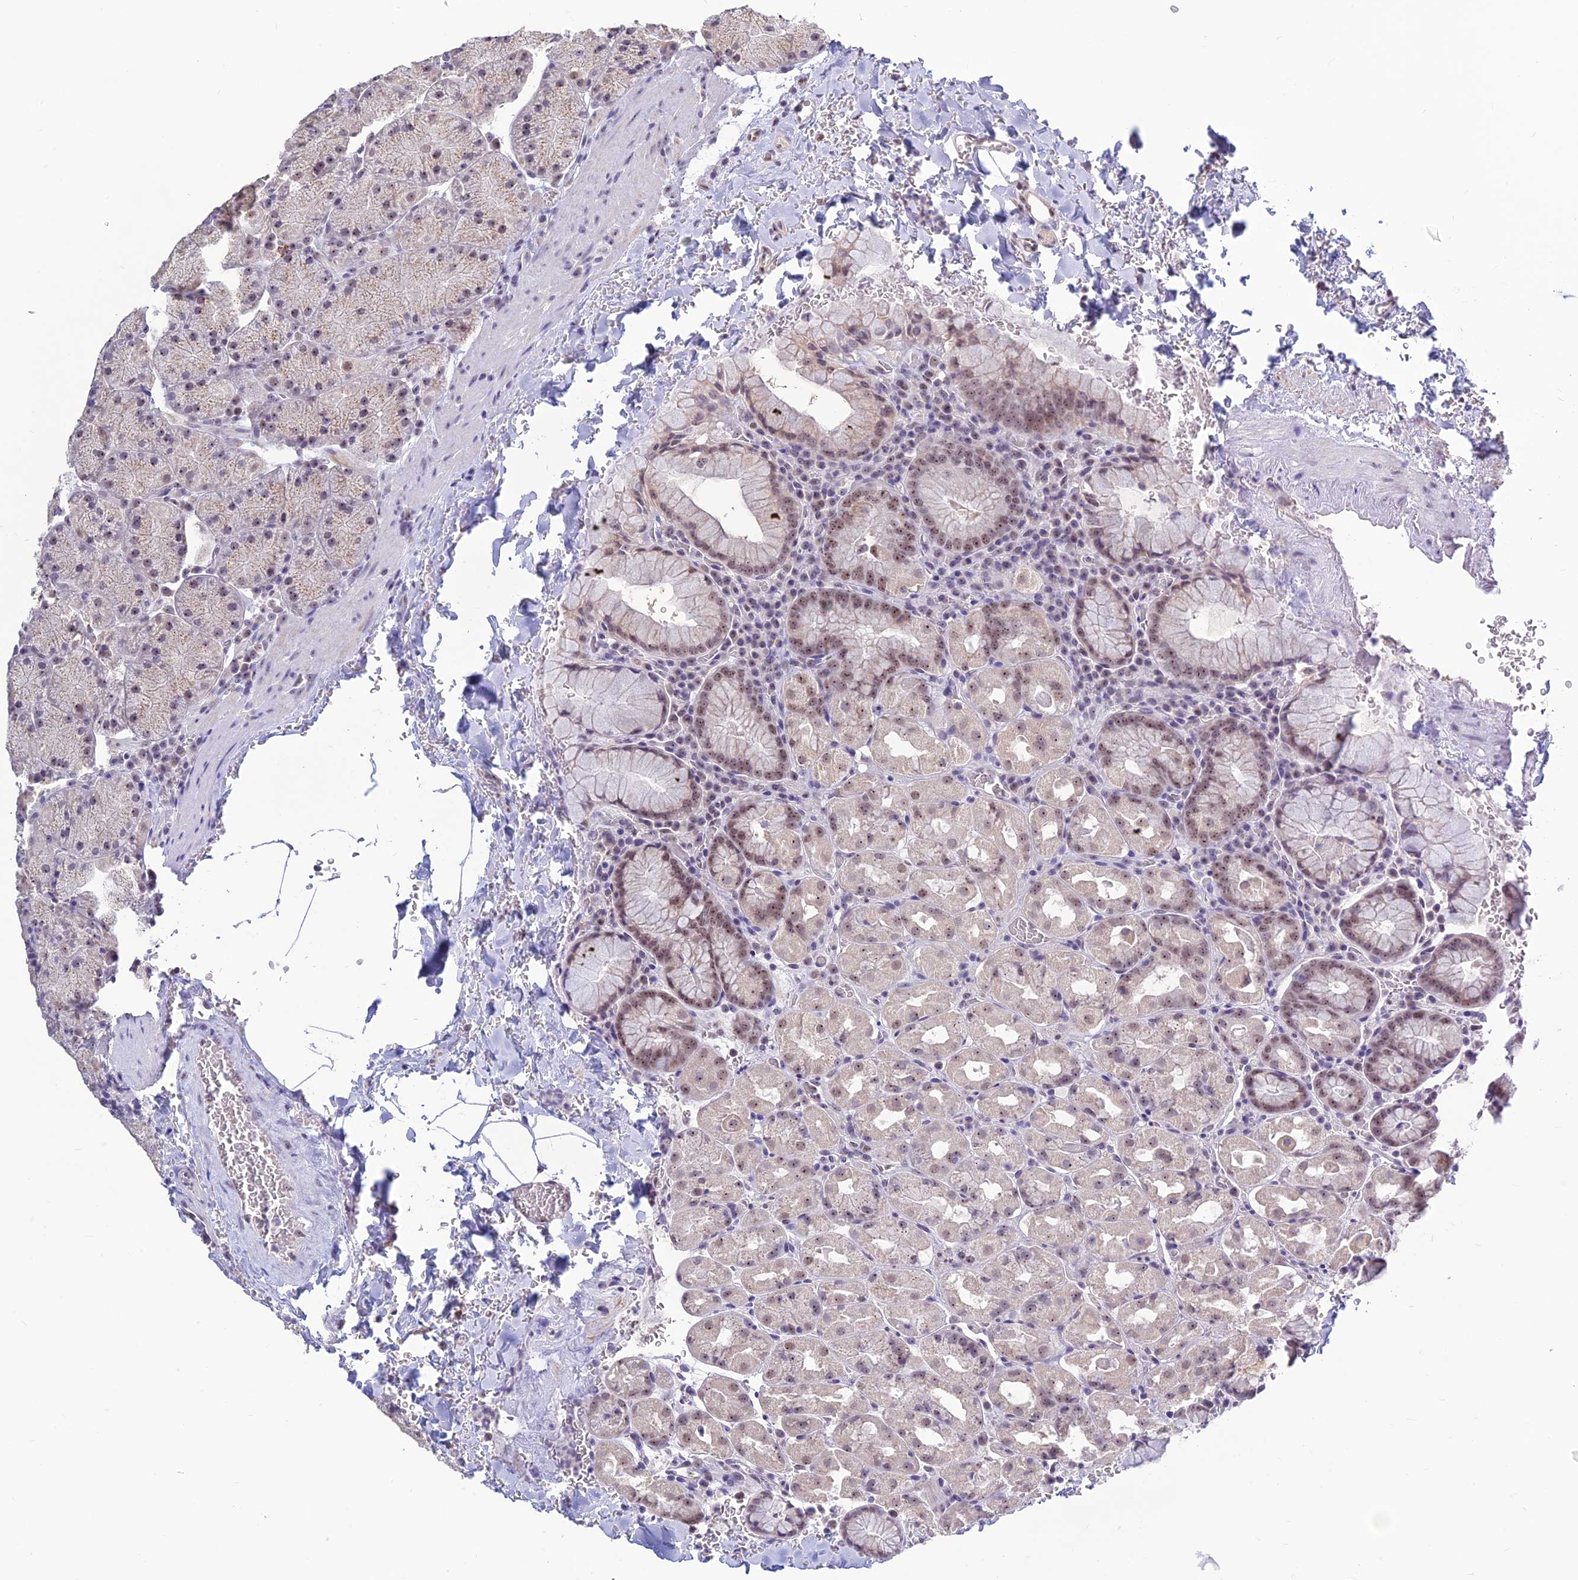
{"staining": {"intensity": "moderate", "quantity": "25%-75%", "location": "nuclear"}, "tissue": "stomach", "cell_type": "Glandular cells", "image_type": "normal", "snomed": [{"axis": "morphology", "description": "Normal tissue, NOS"}, {"axis": "topography", "description": "Stomach, upper"}, {"axis": "topography", "description": "Stomach, lower"}], "caption": "The photomicrograph demonstrates immunohistochemical staining of normal stomach. There is moderate nuclear staining is present in approximately 25%-75% of glandular cells. (DAB (3,3'-diaminobenzidine) IHC with brightfield microscopy, high magnification).", "gene": "POLR1G", "patient": {"sex": "male", "age": 80}}